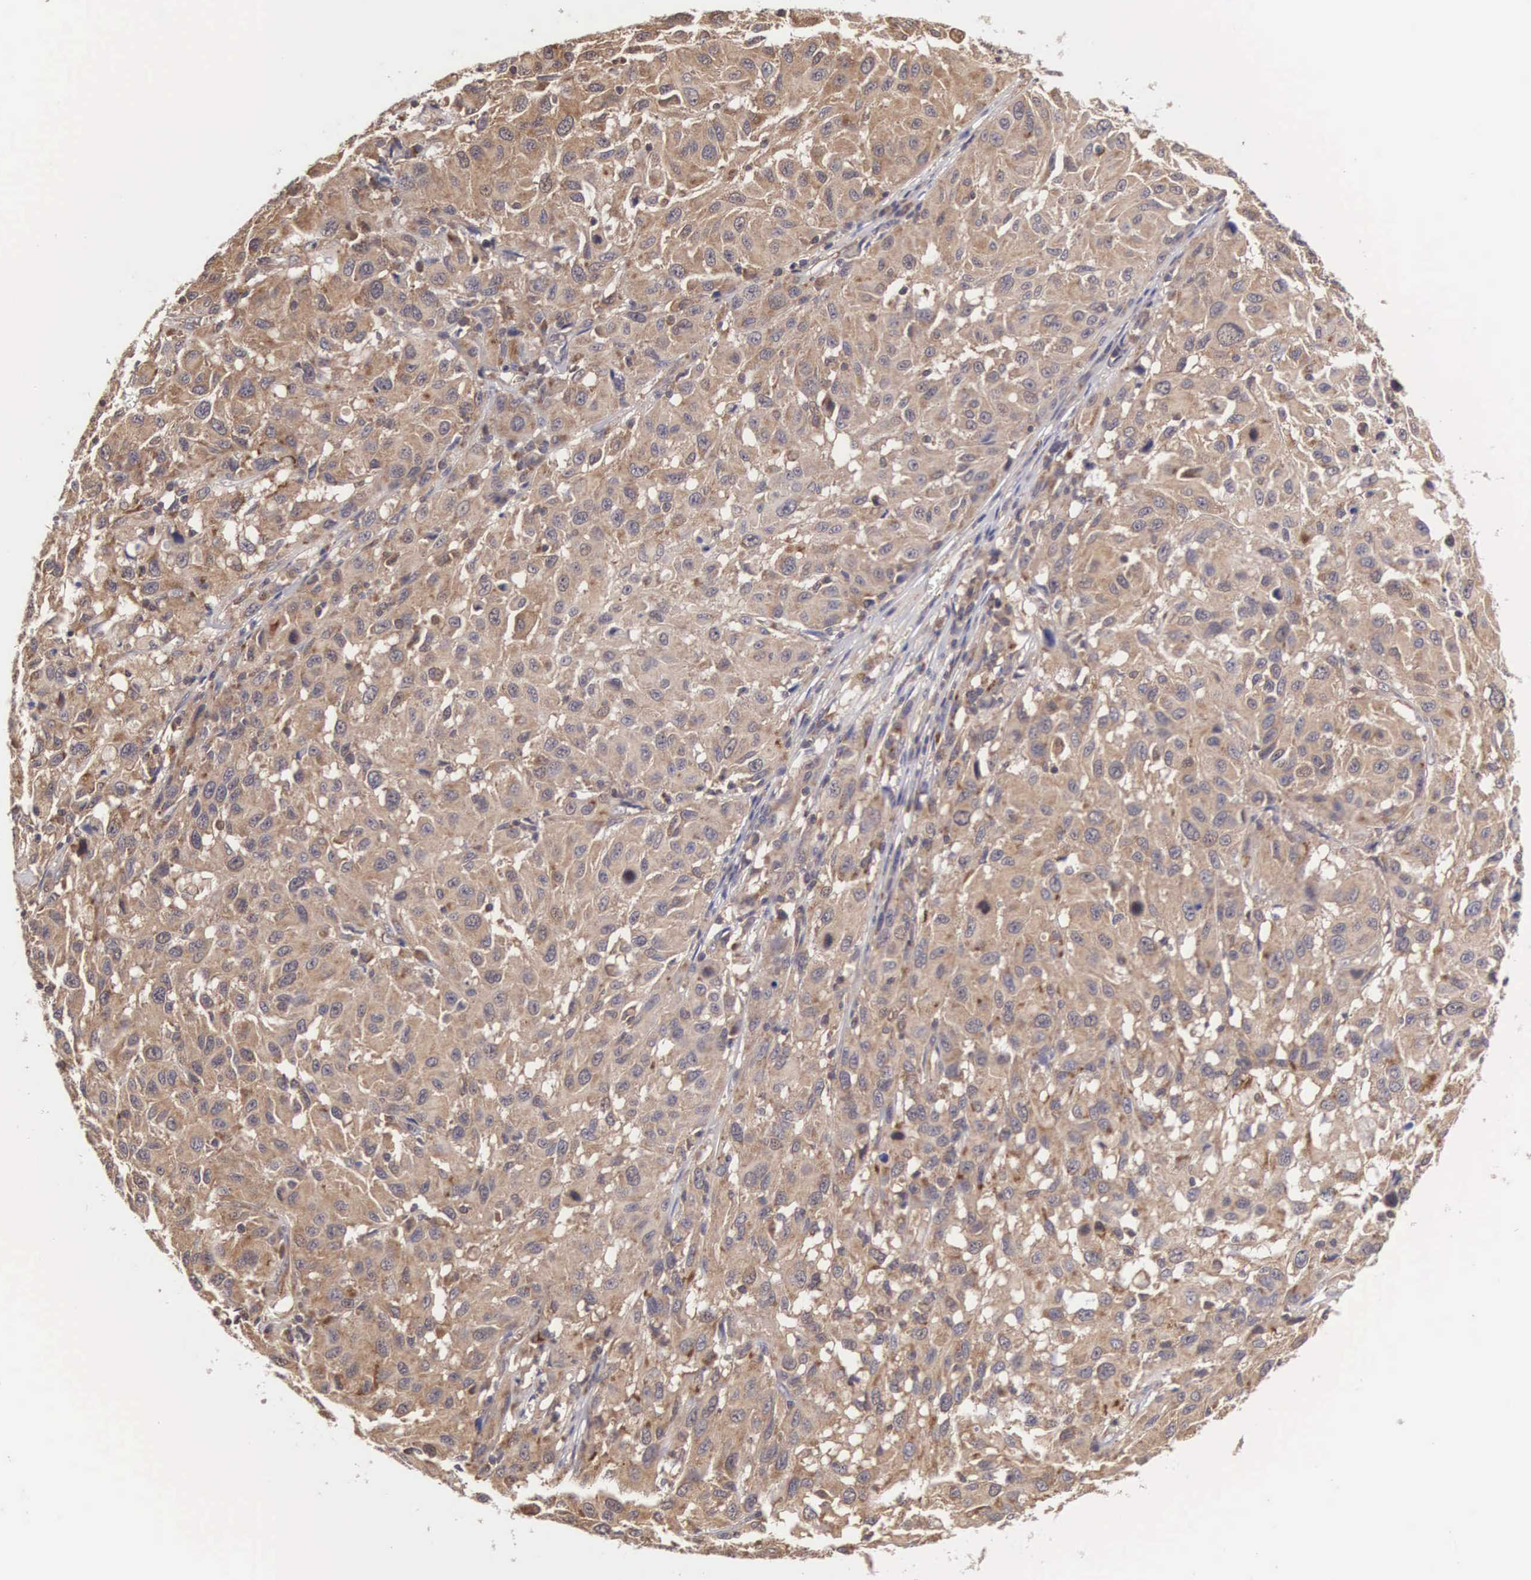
{"staining": {"intensity": "weak", "quantity": ">75%", "location": "cytoplasmic/membranous"}, "tissue": "melanoma", "cell_type": "Tumor cells", "image_type": "cancer", "snomed": [{"axis": "morphology", "description": "Malignant melanoma, NOS"}, {"axis": "topography", "description": "Skin"}], "caption": "A low amount of weak cytoplasmic/membranous positivity is appreciated in approximately >75% of tumor cells in melanoma tissue.", "gene": "DHRS1", "patient": {"sex": "female", "age": 77}}